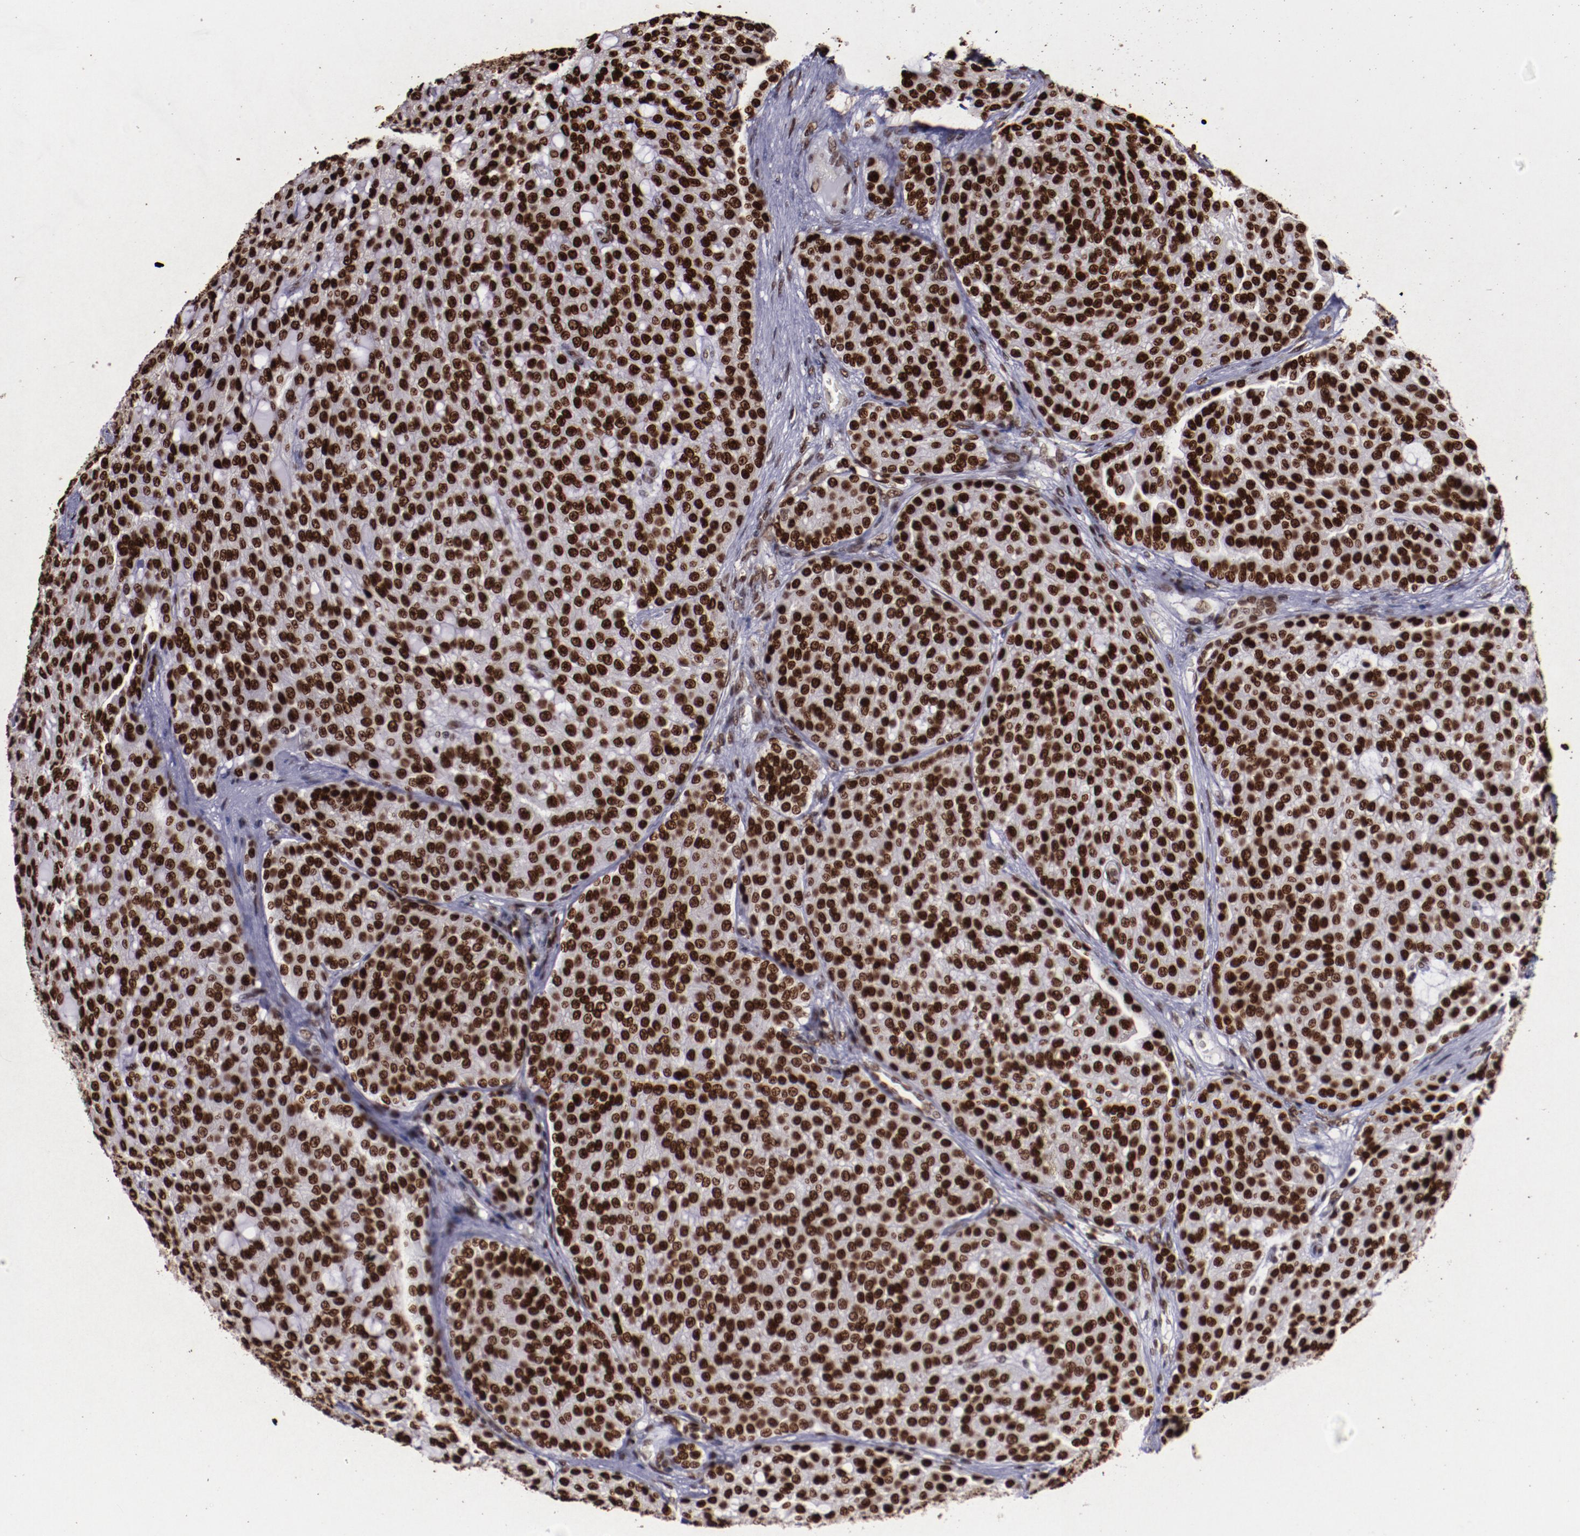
{"staining": {"intensity": "strong", "quantity": ">75%", "location": "nuclear"}, "tissue": "renal cancer", "cell_type": "Tumor cells", "image_type": "cancer", "snomed": [{"axis": "morphology", "description": "Adenocarcinoma, NOS"}, {"axis": "topography", "description": "Kidney"}], "caption": "IHC staining of renal cancer (adenocarcinoma), which exhibits high levels of strong nuclear expression in approximately >75% of tumor cells indicating strong nuclear protein expression. The staining was performed using DAB (3,3'-diaminobenzidine) (brown) for protein detection and nuclei were counterstained in hematoxylin (blue).", "gene": "APEX1", "patient": {"sex": "male", "age": 63}}